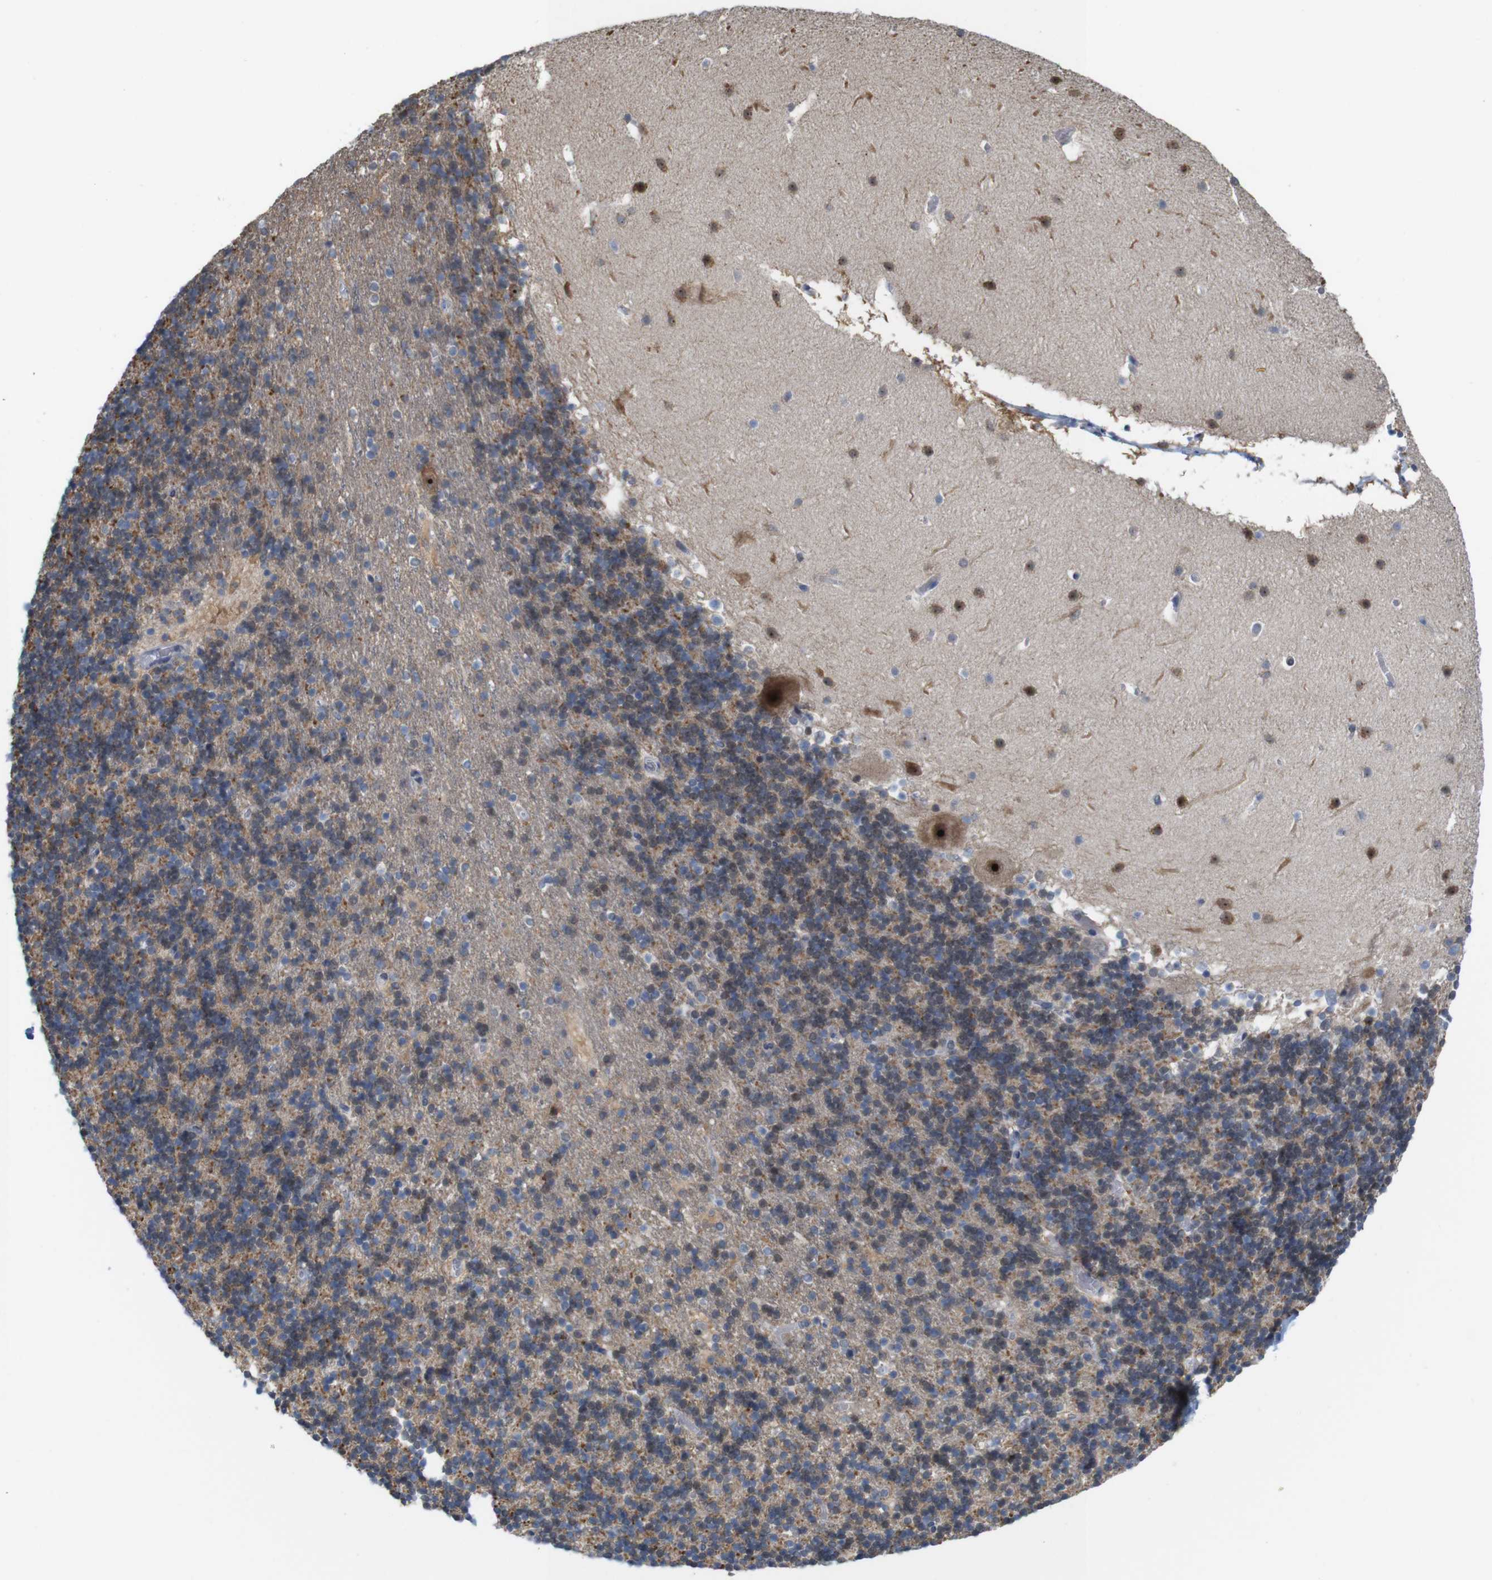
{"staining": {"intensity": "moderate", "quantity": "25%-75%", "location": "cytoplasmic/membranous,nuclear"}, "tissue": "cerebellum", "cell_type": "Cells in granular layer", "image_type": "normal", "snomed": [{"axis": "morphology", "description": "Normal tissue, NOS"}, {"axis": "topography", "description": "Cerebellum"}], "caption": "Protein staining of normal cerebellum reveals moderate cytoplasmic/membranous,nuclear expression in approximately 25%-75% of cells in granular layer.", "gene": "PNMA8A", "patient": {"sex": "male", "age": 45}}